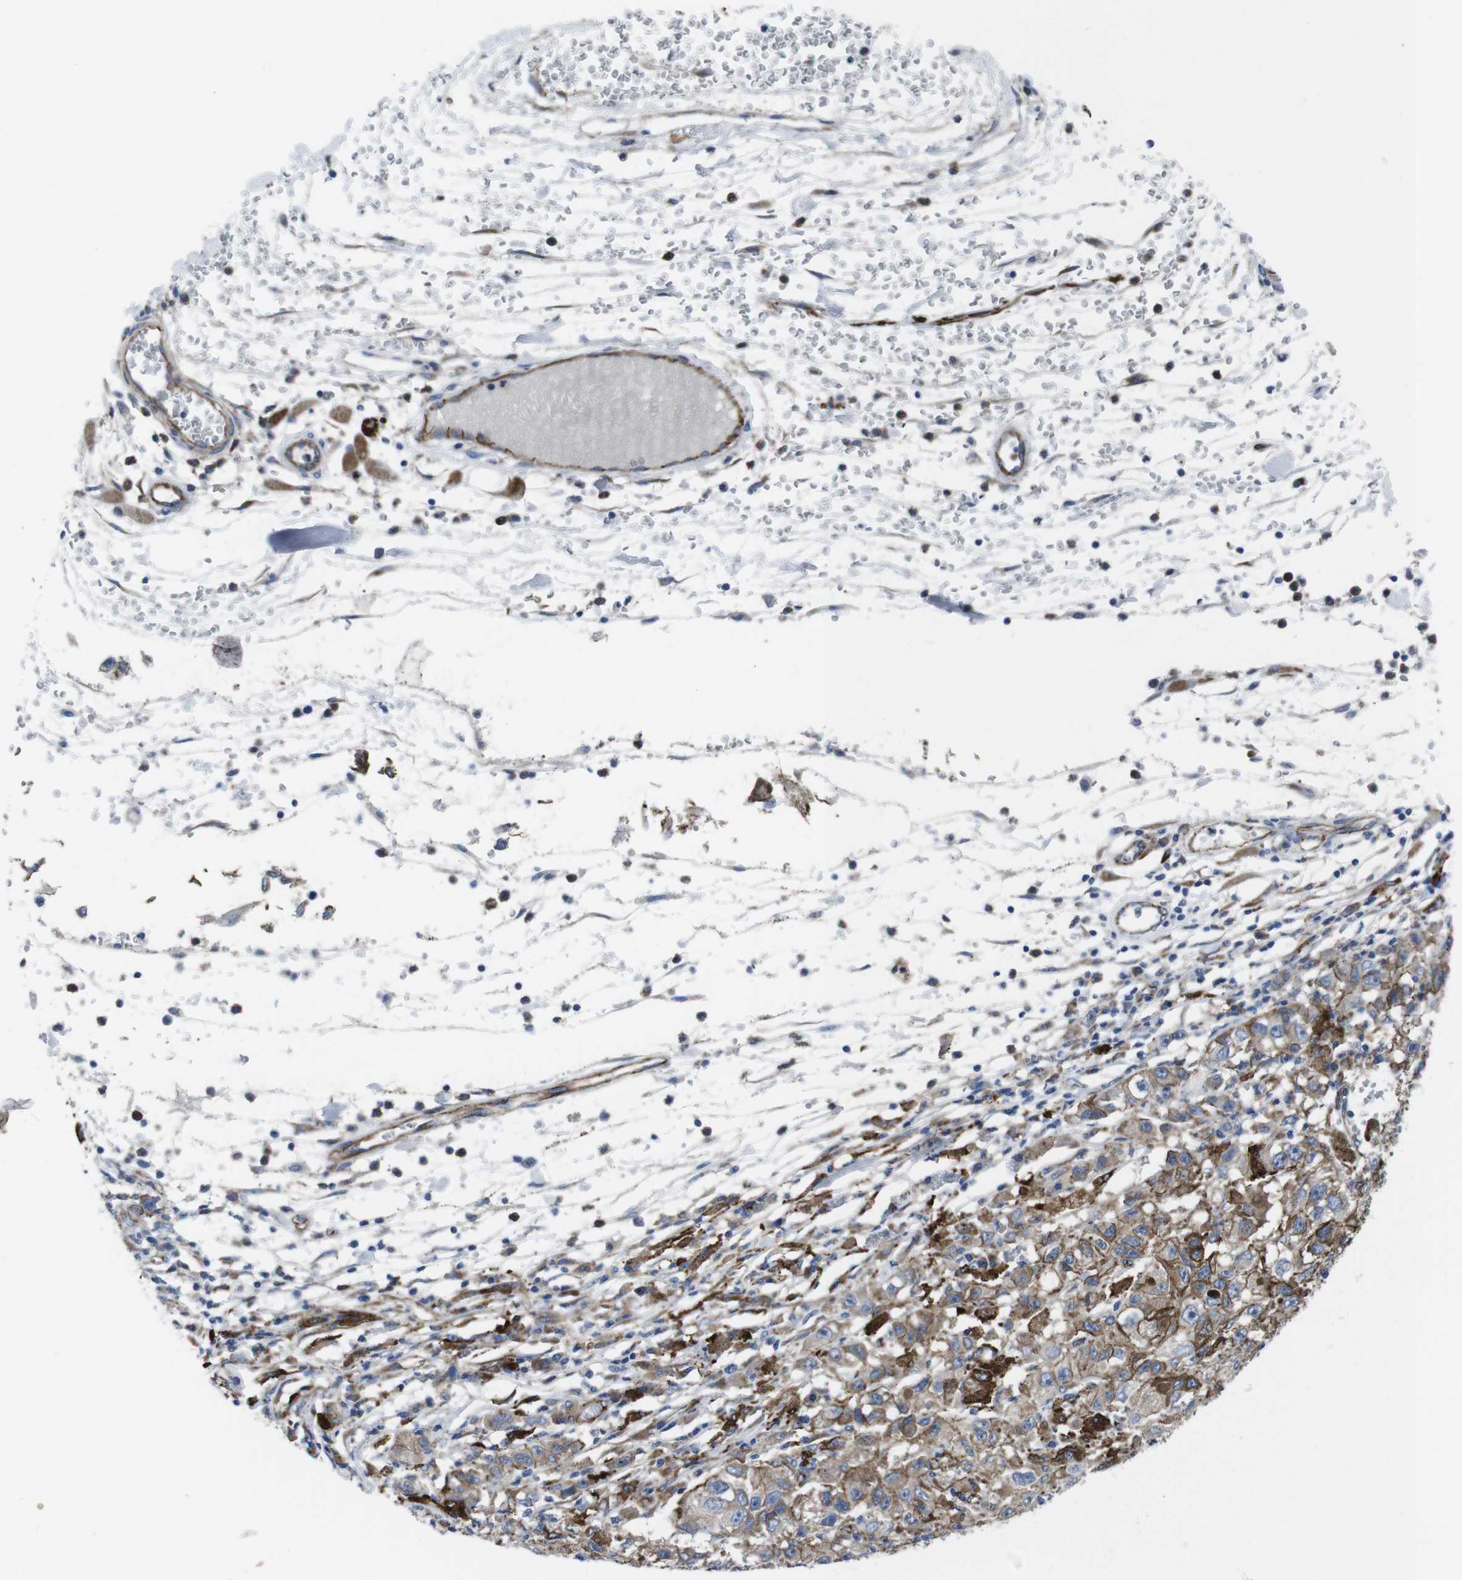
{"staining": {"intensity": "weak", "quantity": ">75%", "location": "cytoplasmic/membranous"}, "tissue": "melanoma", "cell_type": "Tumor cells", "image_type": "cancer", "snomed": [{"axis": "morphology", "description": "Malignant melanoma in situ"}, {"axis": "morphology", "description": "Malignant melanoma, NOS"}, {"axis": "topography", "description": "Skin"}], "caption": "Melanoma stained with a brown dye demonstrates weak cytoplasmic/membranous positive staining in about >75% of tumor cells.", "gene": "NUMB", "patient": {"sex": "female", "age": 88}}